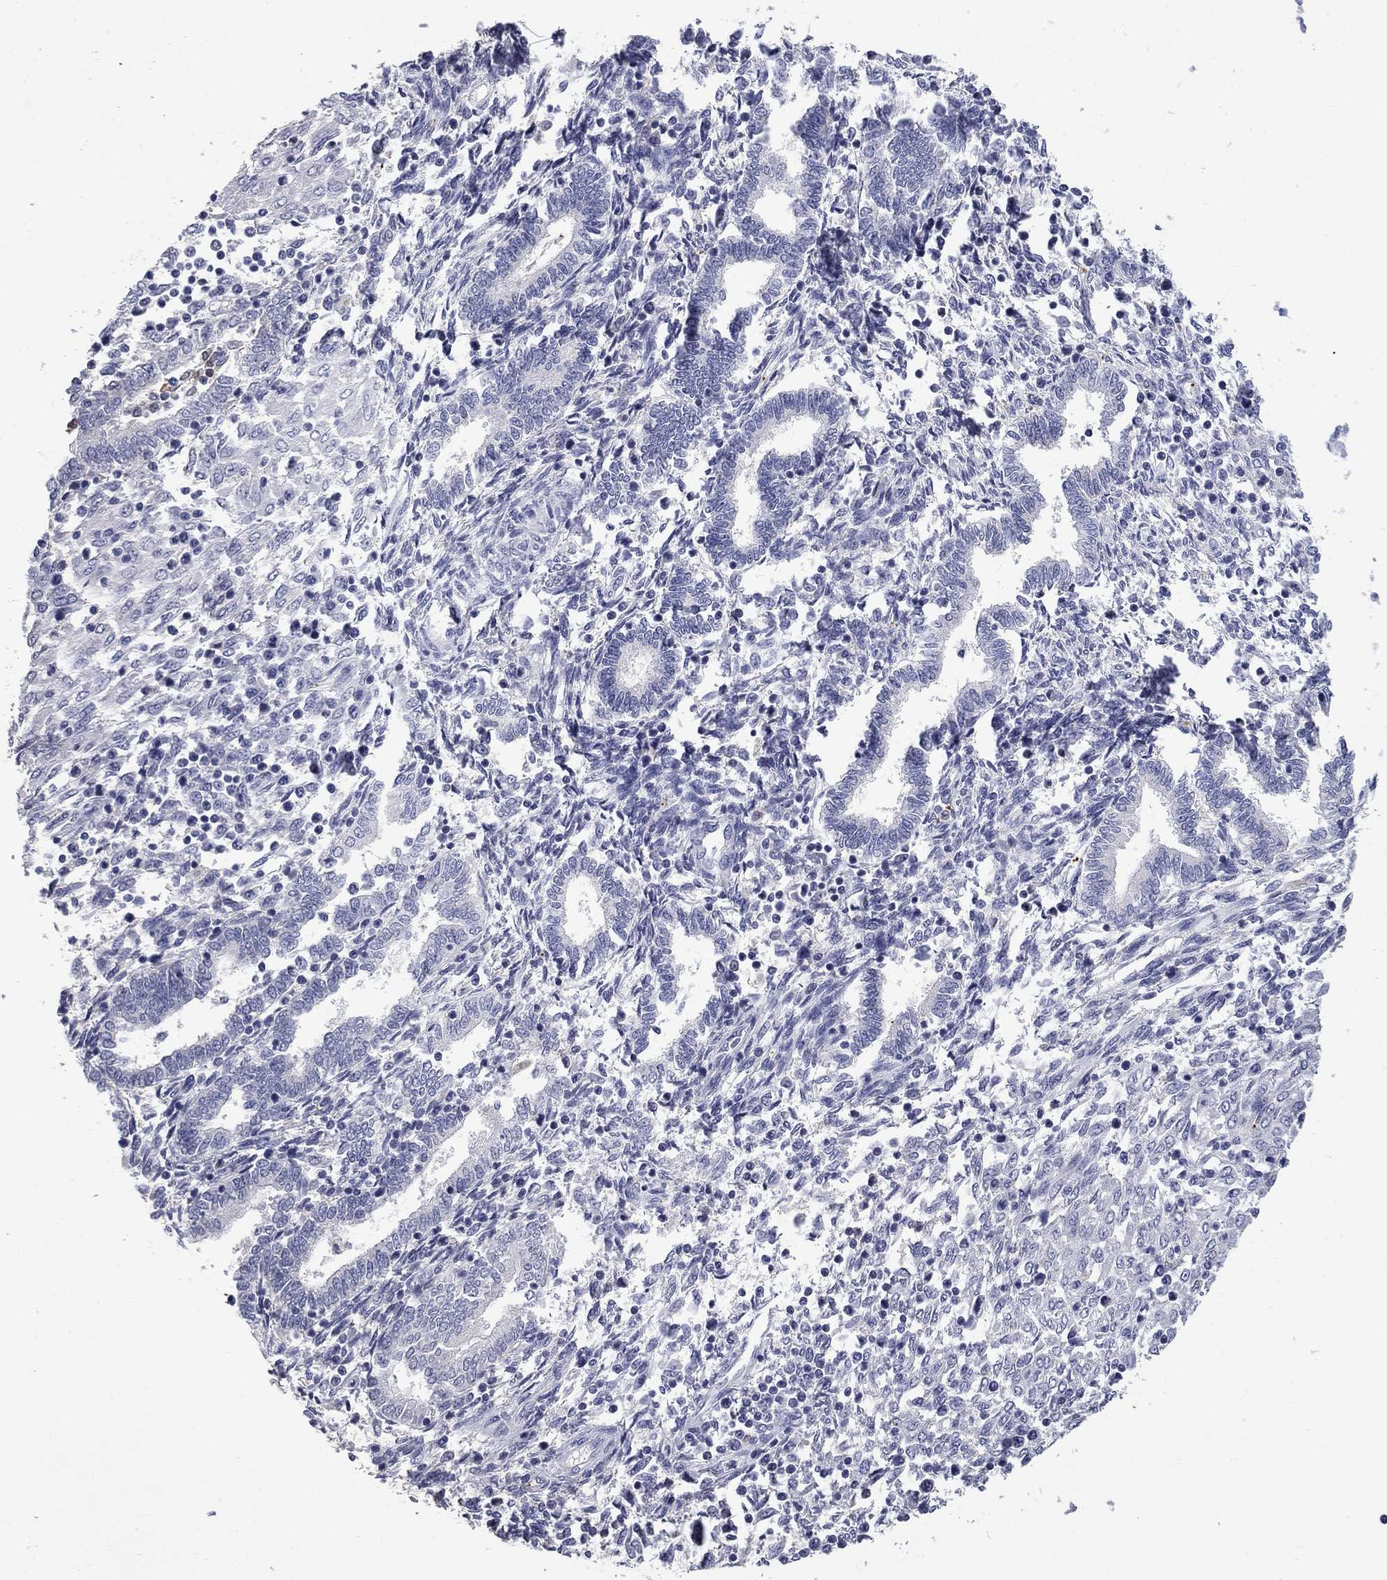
{"staining": {"intensity": "negative", "quantity": "none", "location": "none"}, "tissue": "endometrium", "cell_type": "Cells in endometrial stroma", "image_type": "normal", "snomed": [{"axis": "morphology", "description": "Normal tissue, NOS"}, {"axis": "topography", "description": "Endometrium"}], "caption": "High magnification brightfield microscopy of normal endometrium stained with DAB (brown) and counterstained with hematoxylin (blue): cells in endometrial stroma show no significant staining. (DAB (3,3'-diaminobenzidine) immunohistochemistry visualized using brightfield microscopy, high magnification).", "gene": "PLEK", "patient": {"sex": "female", "age": 42}}